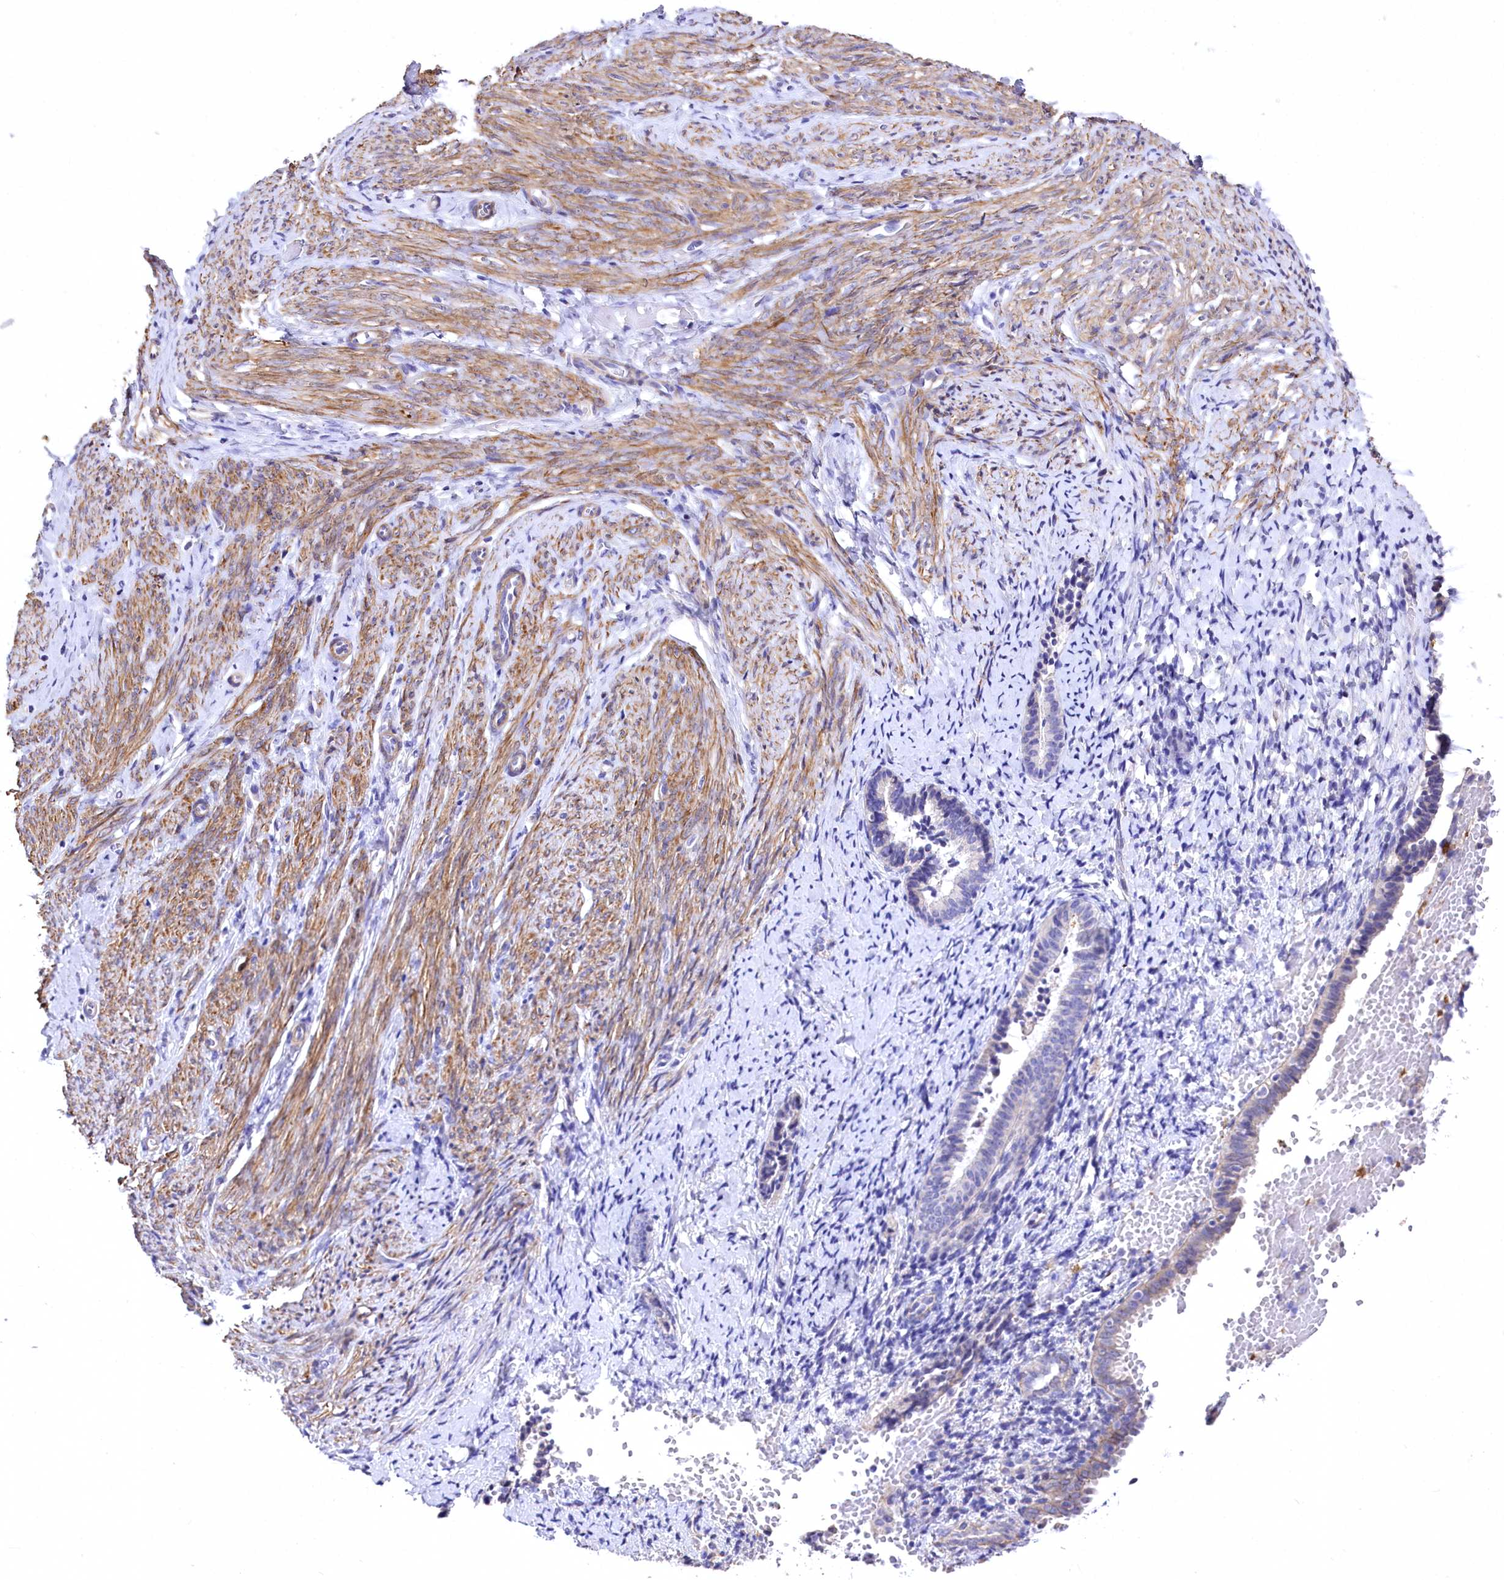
{"staining": {"intensity": "negative", "quantity": "none", "location": "none"}, "tissue": "endometrium", "cell_type": "Cells in endometrial stroma", "image_type": "normal", "snomed": [{"axis": "morphology", "description": "Normal tissue, NOS"}, {"axis": "topography", "description": "Endometrium"}], "caption": "This image is of benign endometrium stained with immunohistochemistry (IHC) to label a protein in brown with the nuclei are counter-stained blue. There is no staining in cells in endometrial stroma. The staining is performed using DAB (3,3'-diaminobenzidine) brown chromogen with nuclei counter-stained in using hematoxylin.", "gene": "RDH16", "patient": {"sex": "female", "age": 72}}